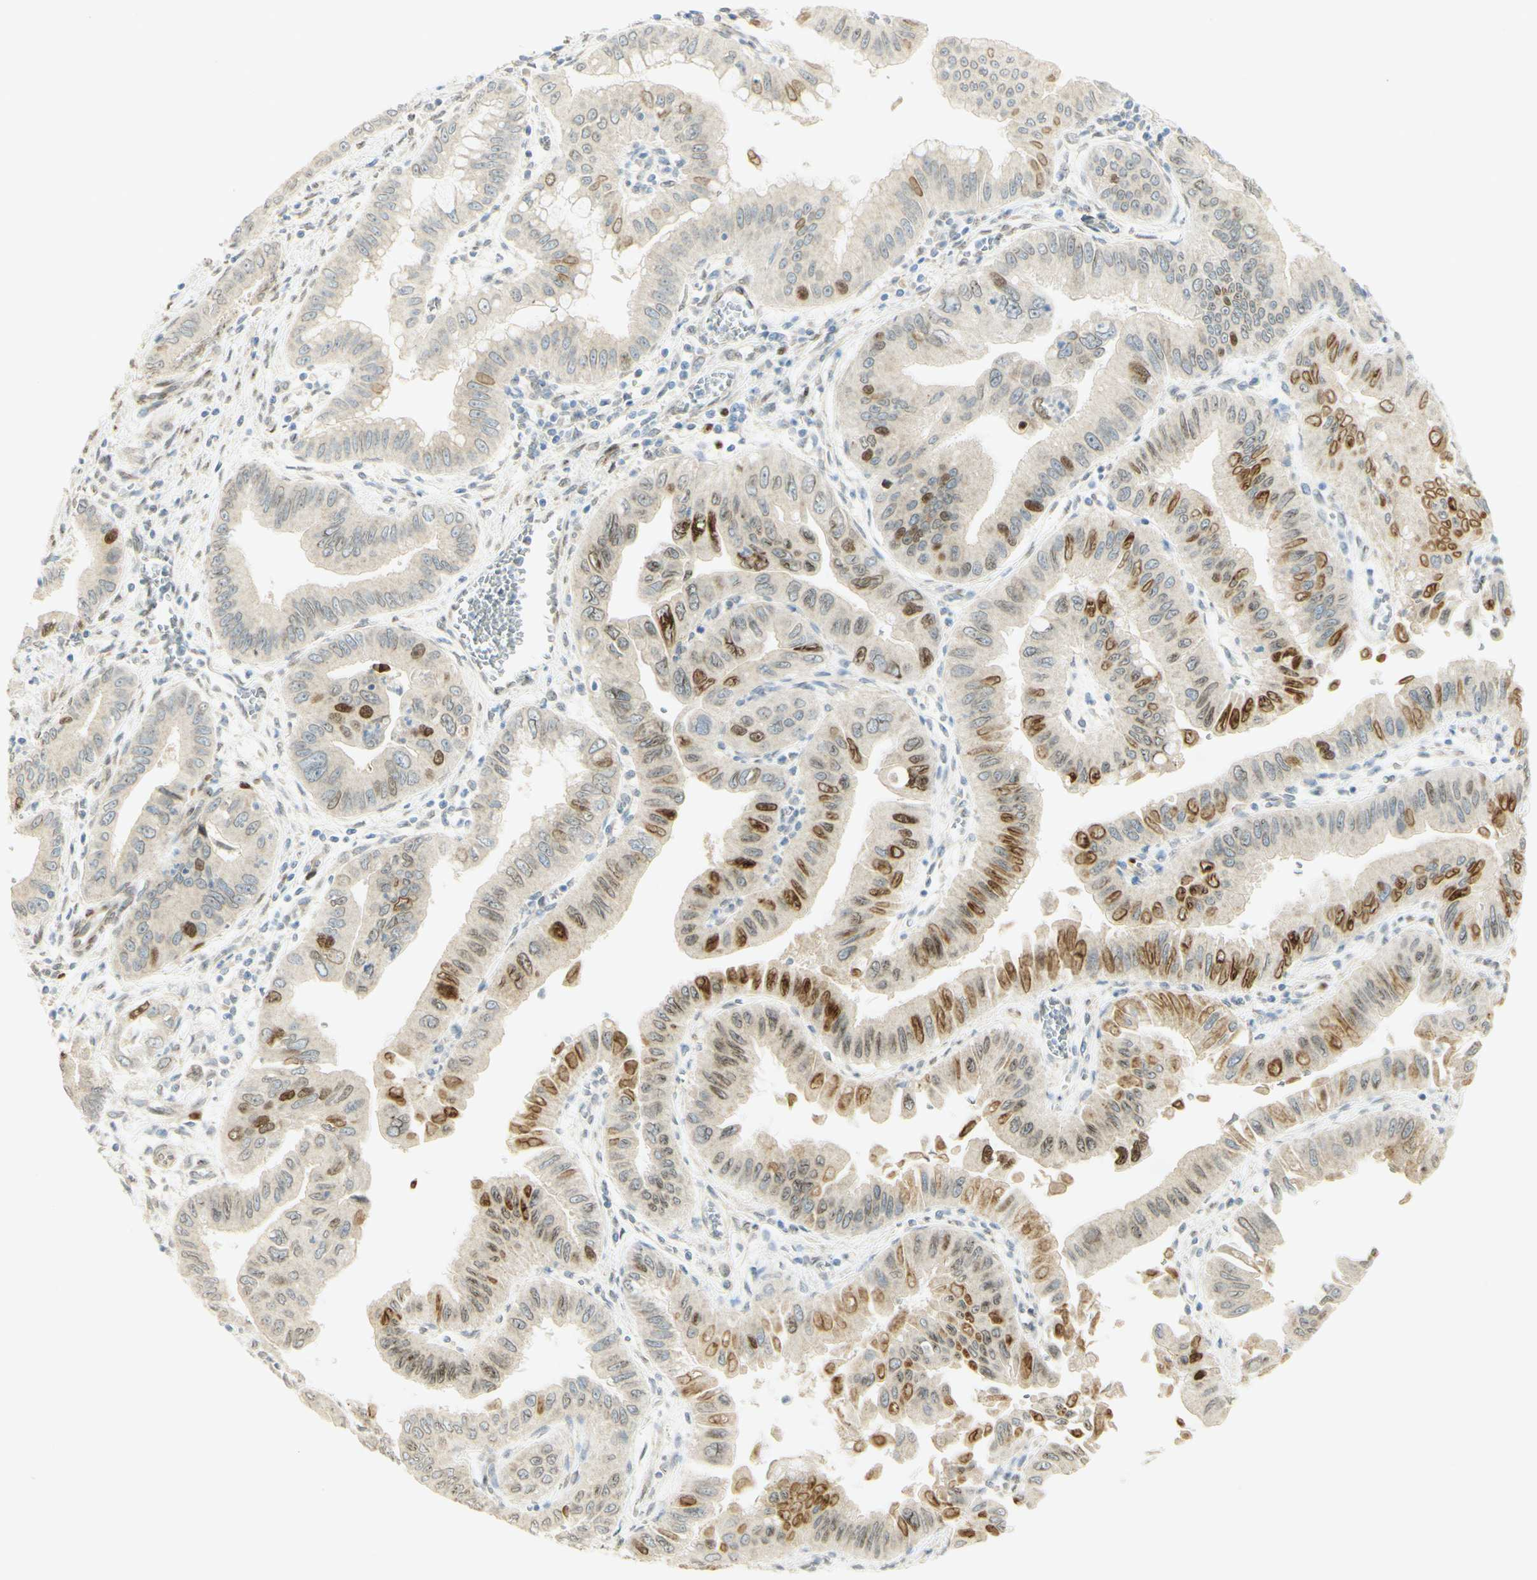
{"staining": {"intensity": "strong", "quantity": "25%-75%", "location": "cytoplasmic/membranous,nuclear"}, "tissue": "pancreatic cancer", "cell_type": "Tumor cells", "image_type": "cancer", "snomed": [{"axis": "morphology", "description": "Normal tissue, NOS"}, {"axis": "topography", "description": "Lymph node"}], "caption": "Immunohistochemistry (DAB (3,3'-diaminobenzidine)) staining of human pancreatic cancer shows strong cytoplasmic/membranous and nuclear protein expression in about 25%-75% of tumor cells.", "gene": "E2F1", "patient": {"sex": "male", "age": 50}}